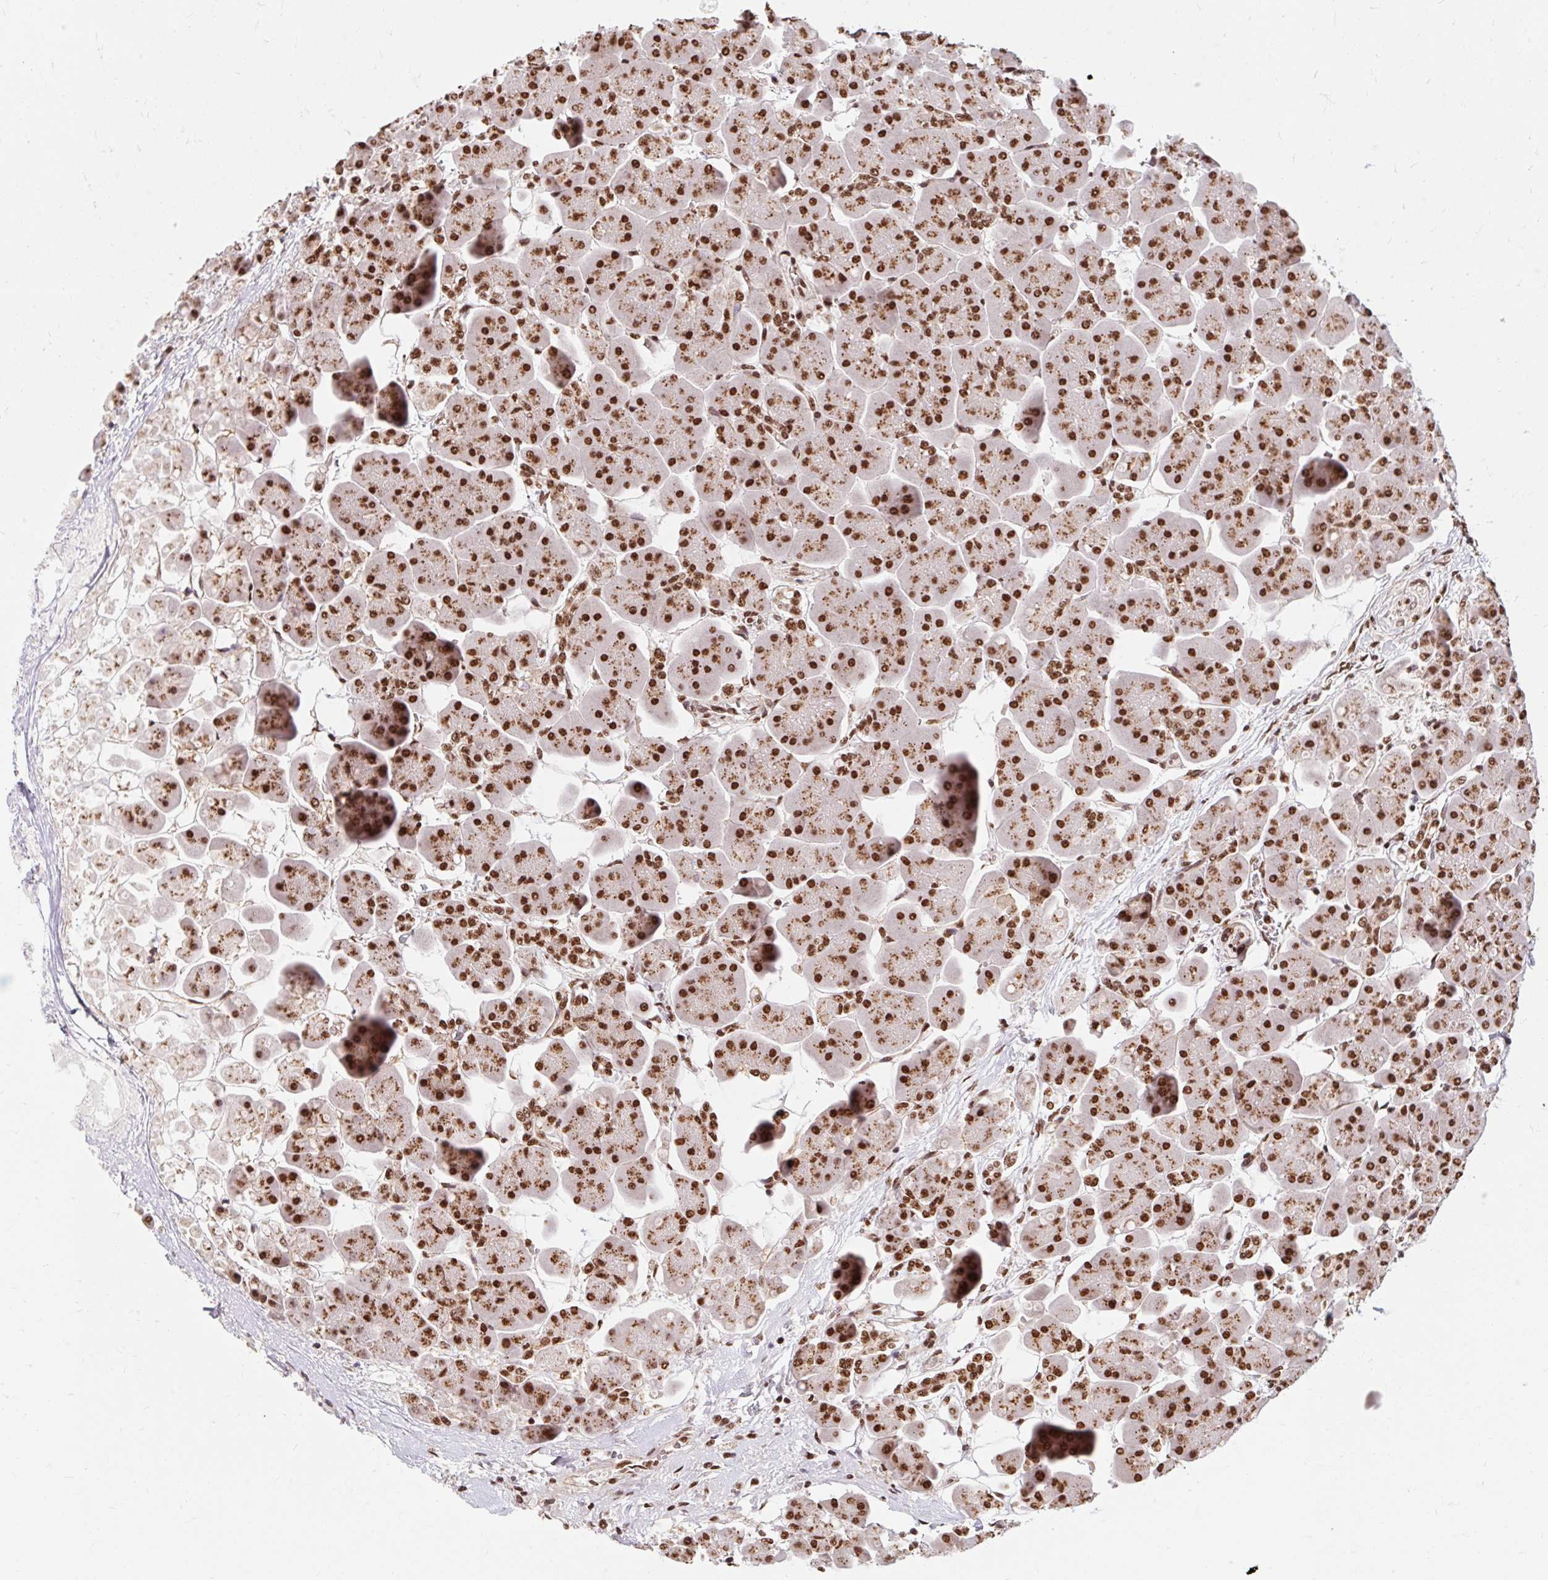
{"staining": {"intensity": "strong", "quantity": ">75%", "location": "cytoplasmic/membranous,nuclear"}, "tissue": "pancreas", "cell_type": "Exocrine glandular cells", "image_type": "normal", "snomed": [{"axis": "morphology", "description": "Normal tissue, NOS"}, {"axis": "topography", "description": "Pancreas"}], "caption": "Immunohistochemical staining of normal human pancreas reveals >75% levels of strong cytoplasmic/membranous,nuclear protein expression in about >75% of exocrine glandular cells.", "gene": "BICRA", "patient": {"sex": "male", "age": 66}}